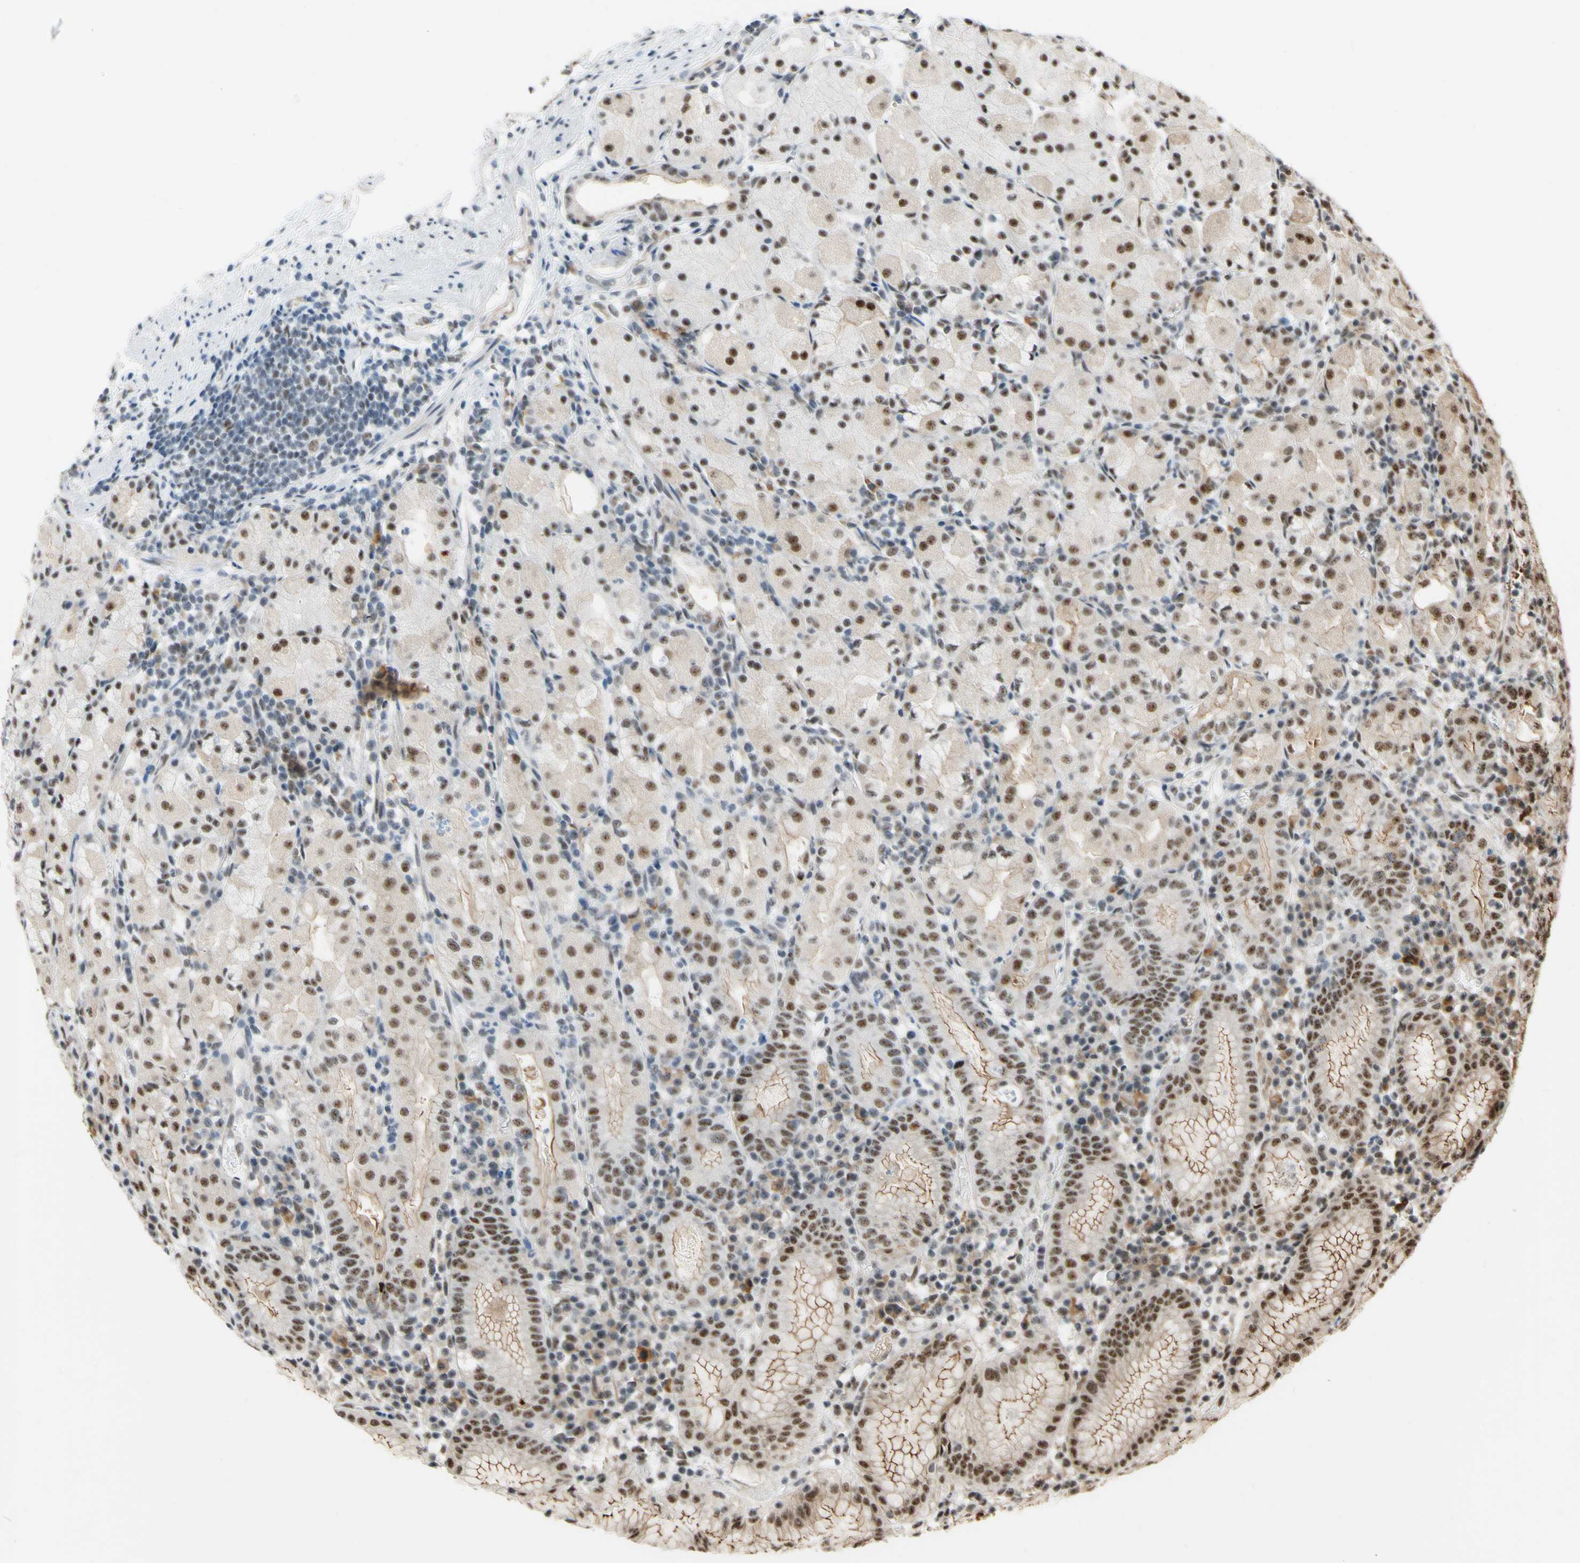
{"staining": {"intensity": "strong", "quantity": ">75%", "location": "cytoplasmic/membranous,nuclear"}, "tissue": "stomach", "cell_type": "Glandular cells", "image_type": "normal", "snomed": [{"axis": "morphology", "description": "Normal tissue, NOS"}, {"axis": "topography", "description": "Stomach"}, {"axis": "topography", "description": "Stomach, lower"}], "caption": "Immunohistochemical staining of normal human stomach reveals strong cytoplasmic/membranous,nuclear protein staining in approximately >75% of glandular cells.", "gene": "SAP18", "patient": {"sex": "female", "age": 75}}